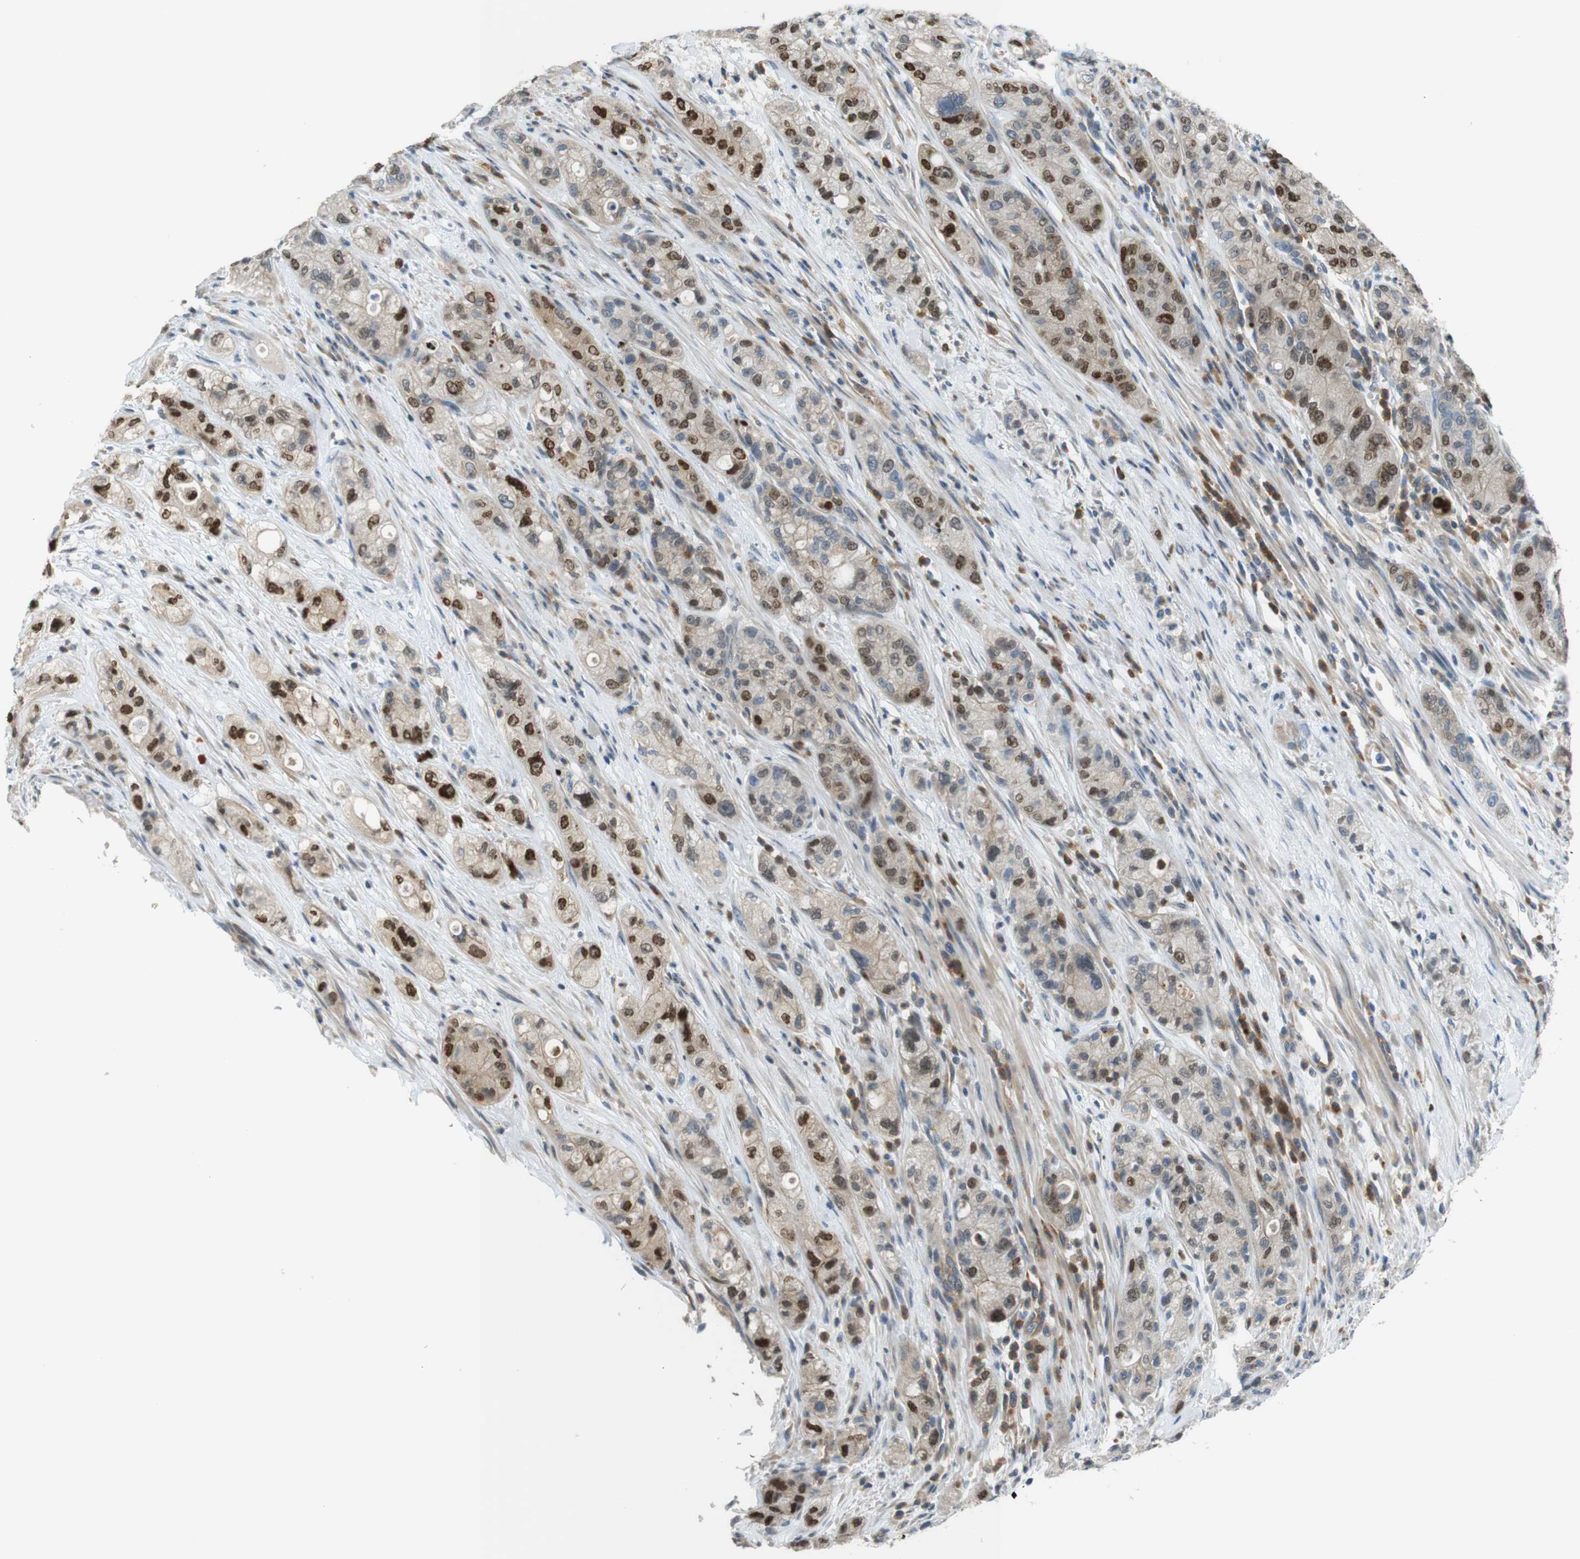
{"staining": {"intensity": "strong", "quantity": "25%-75%", "location": "cytoplasmic/membranous,nuclear"}, "tissue": "pancreatic cancer", "cell_type": "Tumor cells", "image_type": "cancer", "snomed": [{"axis": "morphology", "description": "Adenocarcinoma, NOS"}, {"axis": "topography", "description": "Pancreas"}], "caption": "An immunohistochemistry micrograph of tumor tissue is shown. Protein staining in brown highlights strong cytoplasmic/membranous and nuclear positivity in adenocarcinoma (pancreatic) within tumor cells. Nuclei are stained in blue.", "gene": "PCDH10", "patient": {"sex": "female", "age": 78}}